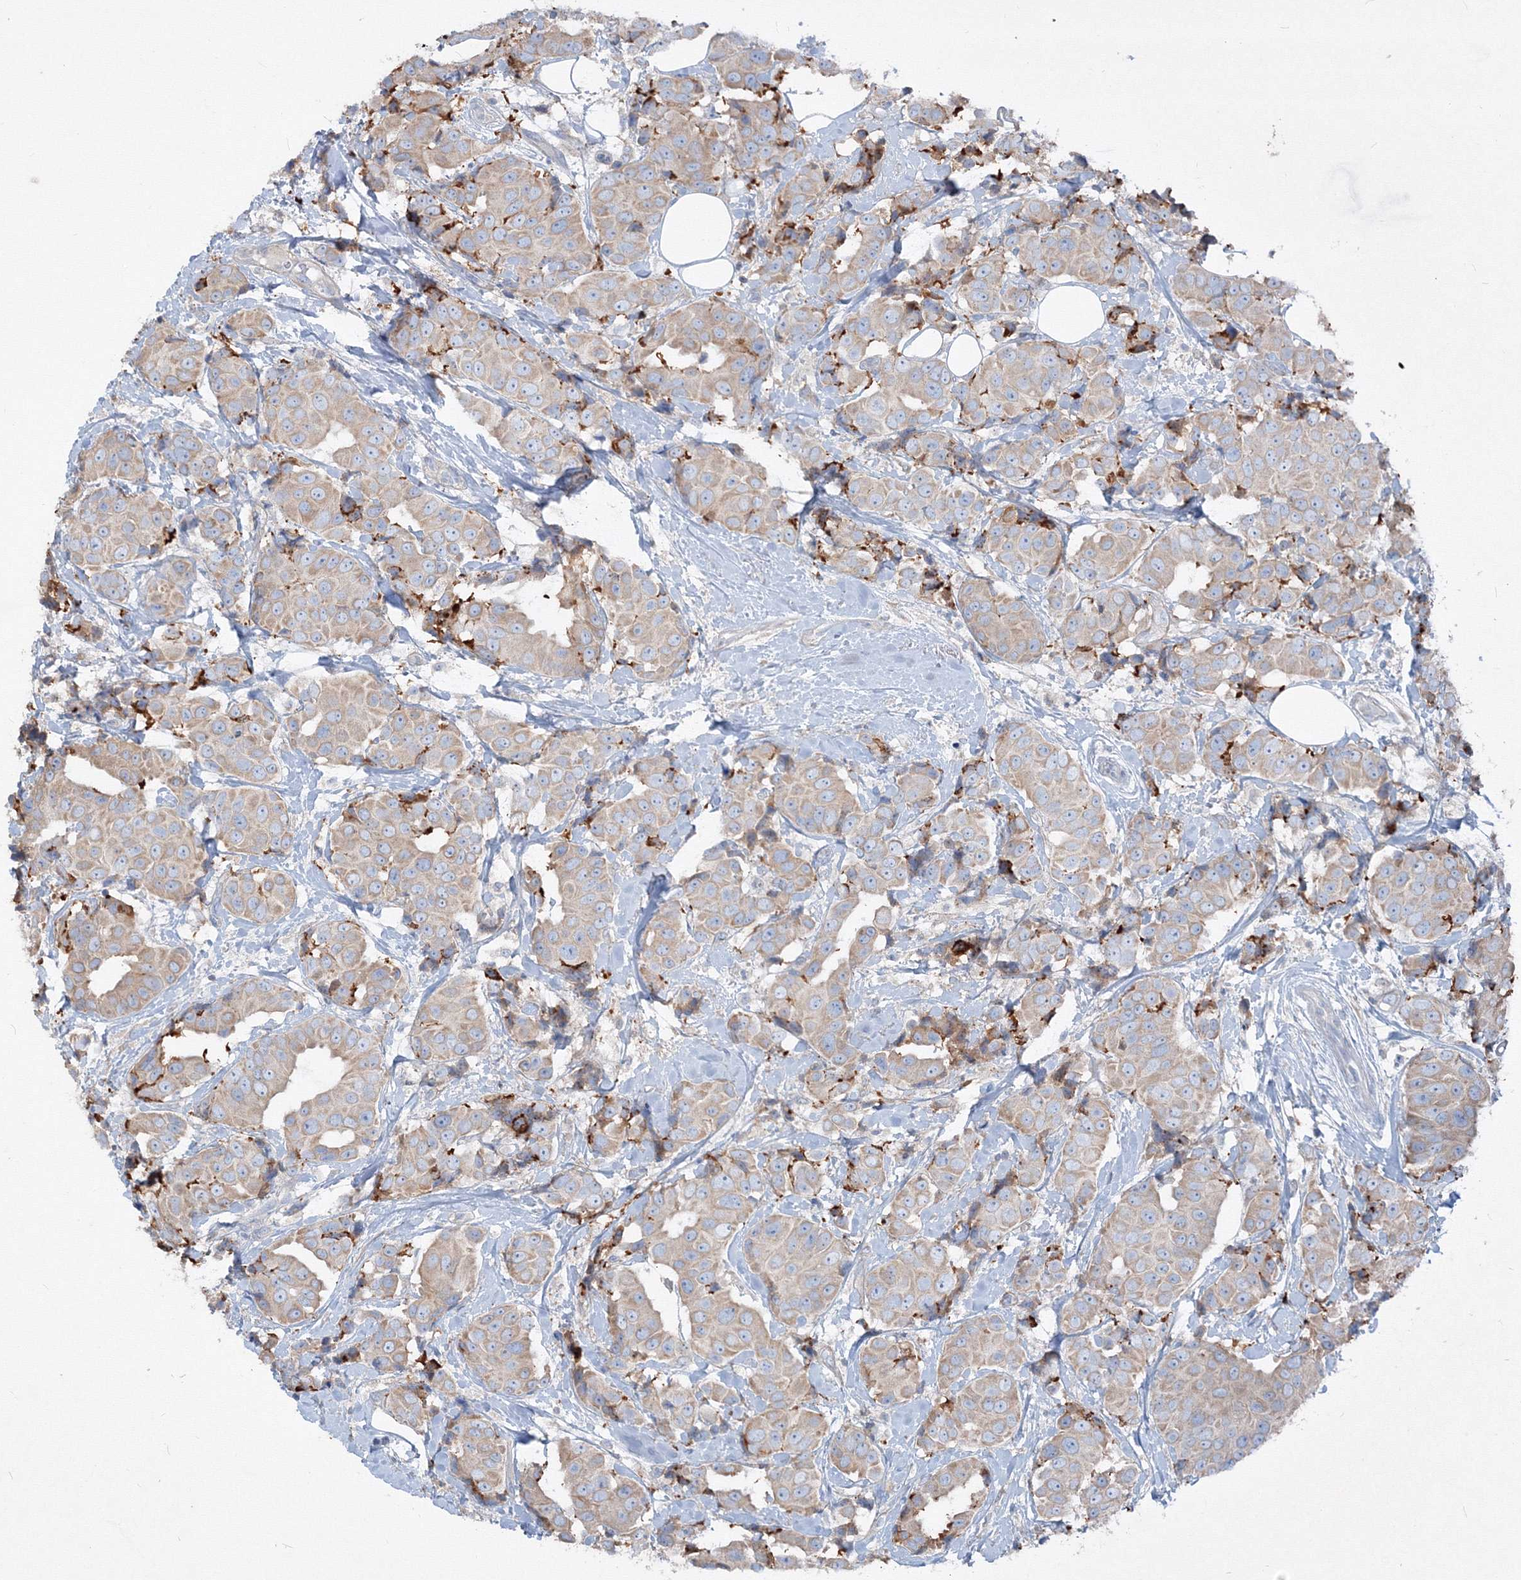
{"staining": {"intensity": "weak", "quantity": ">75%", "location": "cytoplasmic/membranous"}, "tissue": "breast cancer", "cell_type": "Tumor cells", "image_type": "cancer", "snomed": [{"axis": "morphology", "description": "Normal tissue, NOS"}, {"axis": "morphology", "description": "Duct carcinoma"}, {"axis": "topography", "description": "Breast"}], "caption": "Immunohistochemical staining of breast cancer (infiltrating ductal carcinoma) shows low levels of weak cytoplasmic/membranous protein positivity in about >75% of tumor cells. (IHC, brightfield microscopy, high magnification).", "gene": "IFNAR1", "patient": {"sex": "female", "age": 39}}